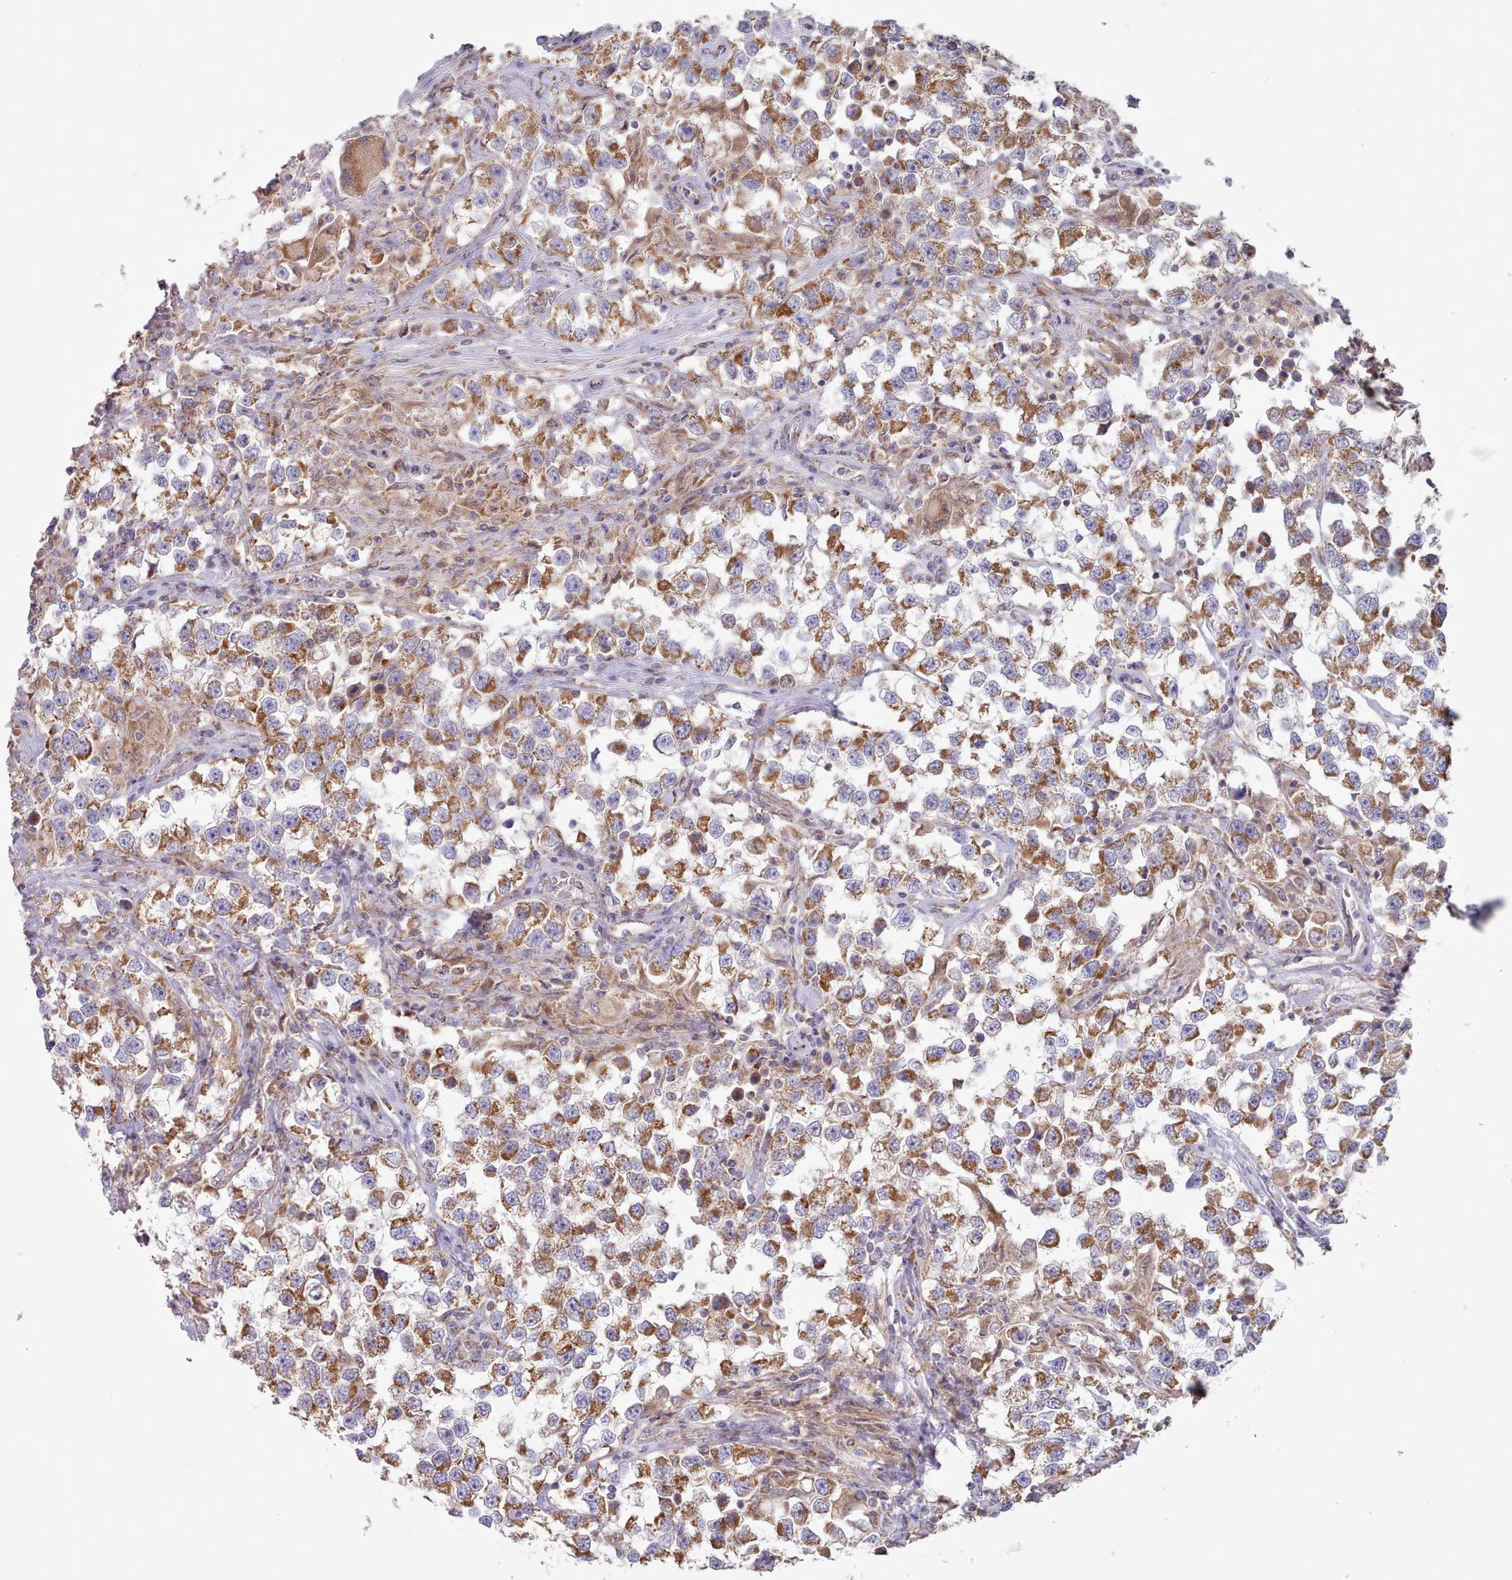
{"staining": {"intensity": "strong", "quantity": ">75%", "location": "cytoplasmic/membranous"}, "tissue": "testis cancer", "cell_type": "Tumor cells", "image_type": "cancer", "snomed": [{"axis": "morphology", "description": "Seminoma, NOS"}, {"axis": "topography", "description": "Testis"}], "caption": "Tumor cells reveal strong cytoplasmic/membranous expression in about >75% of cells in testis cancer.", "gene": "HSDL2", "patient": {"sex": "male", "age": 46}}